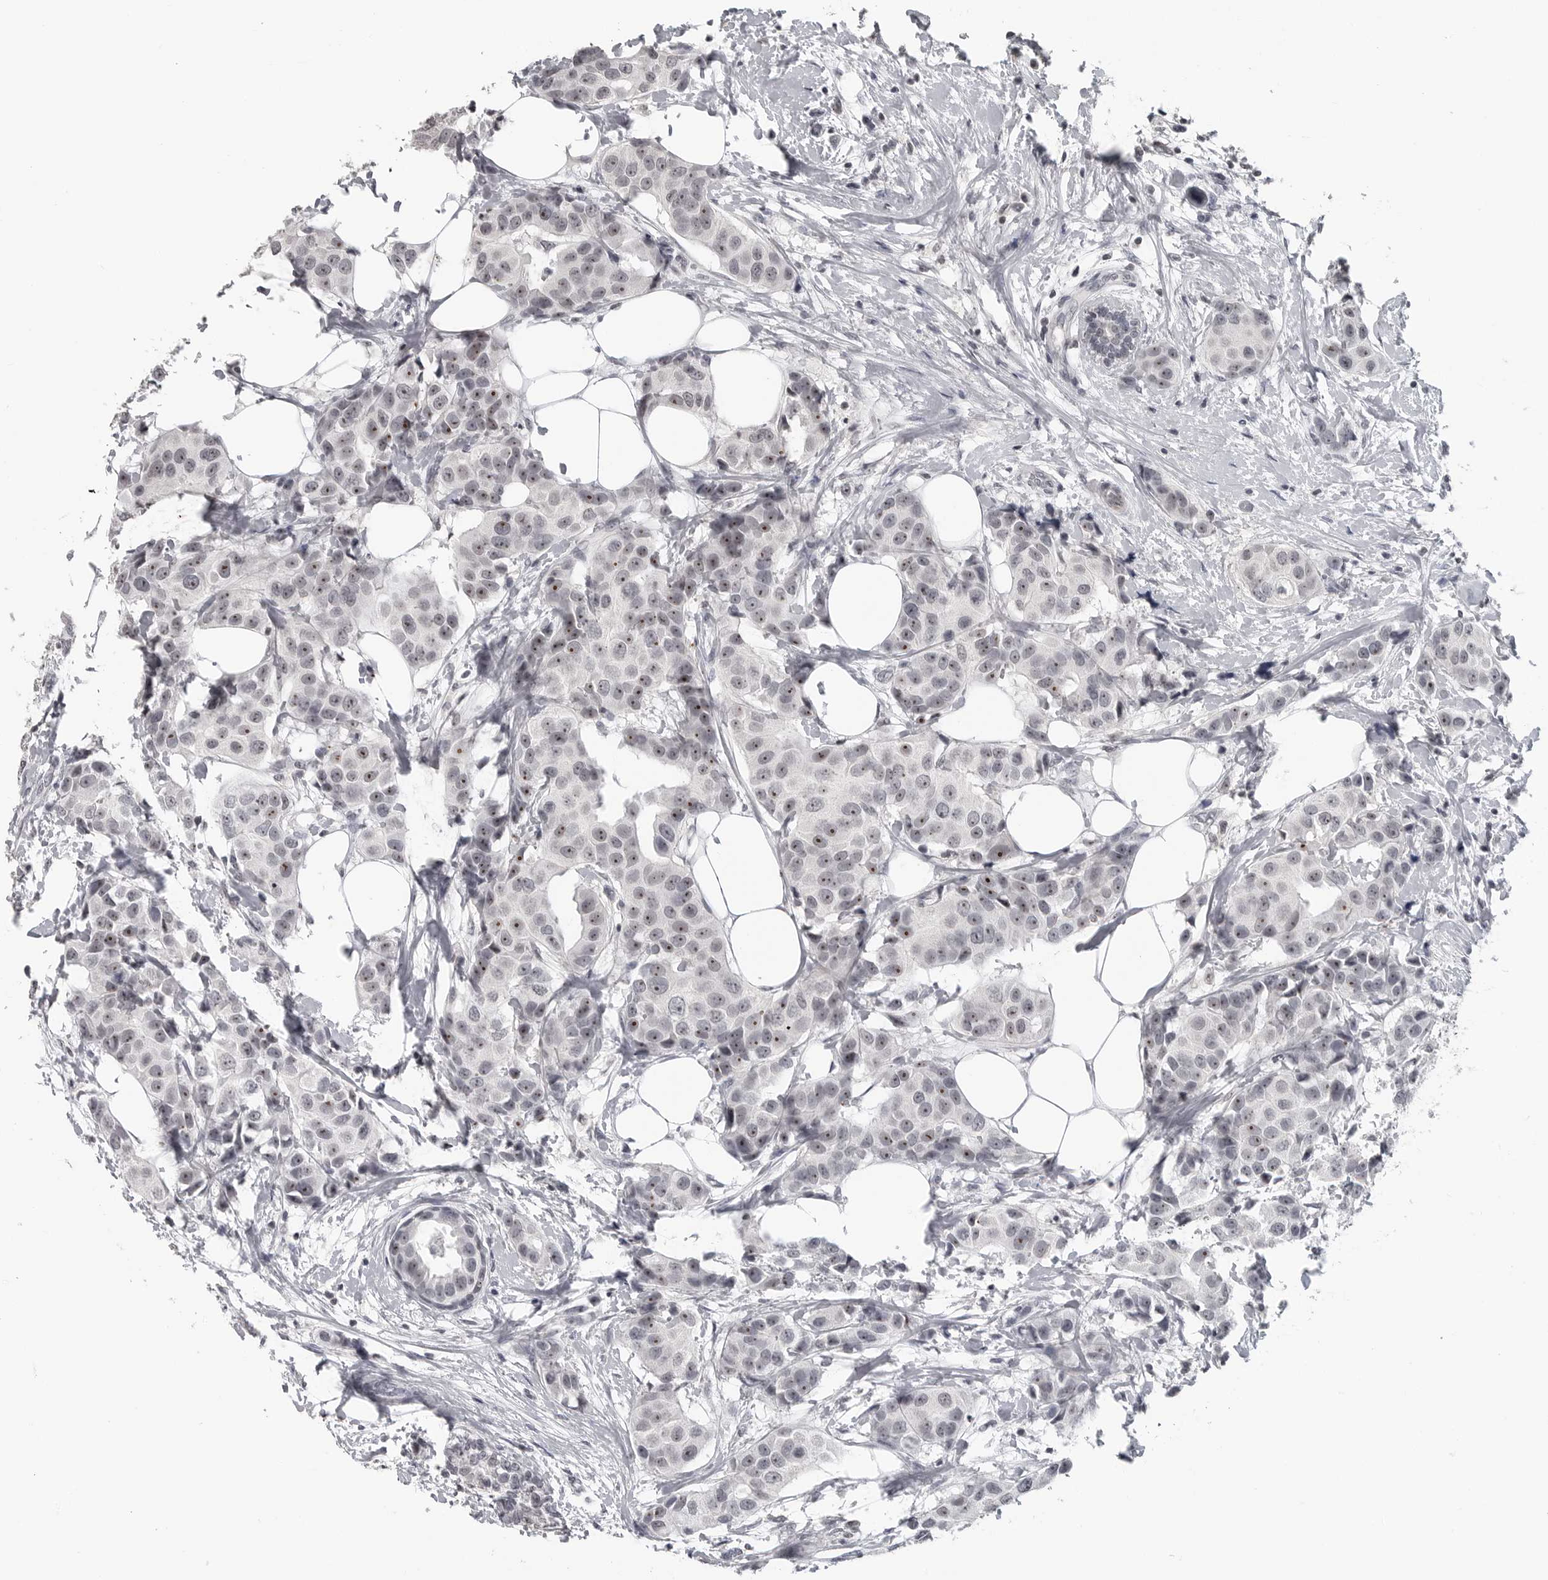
{"staining": {"intensity": "moderate", "quantity": ">75%", "location": "nuclear"}, "tissue": "breast cancer", "cell_type": "Tumor cells", "image_type": "cancer", "snomed": [{"axis": "morphology", "description": "Normal tissue, NOS"}, {"axis": "morphology", "description": "Duct carcinoma"}, {"axis": "topography", "description": "Breast"}], "caption": "Protein expression by immunohistochemistry reveals moderate nuclear expression in approximately >75% of tumor cells in breast infiltrating ductal carcinoma.", "gene": "DDX54", "patient": {"sex": "female", "age": 39}}